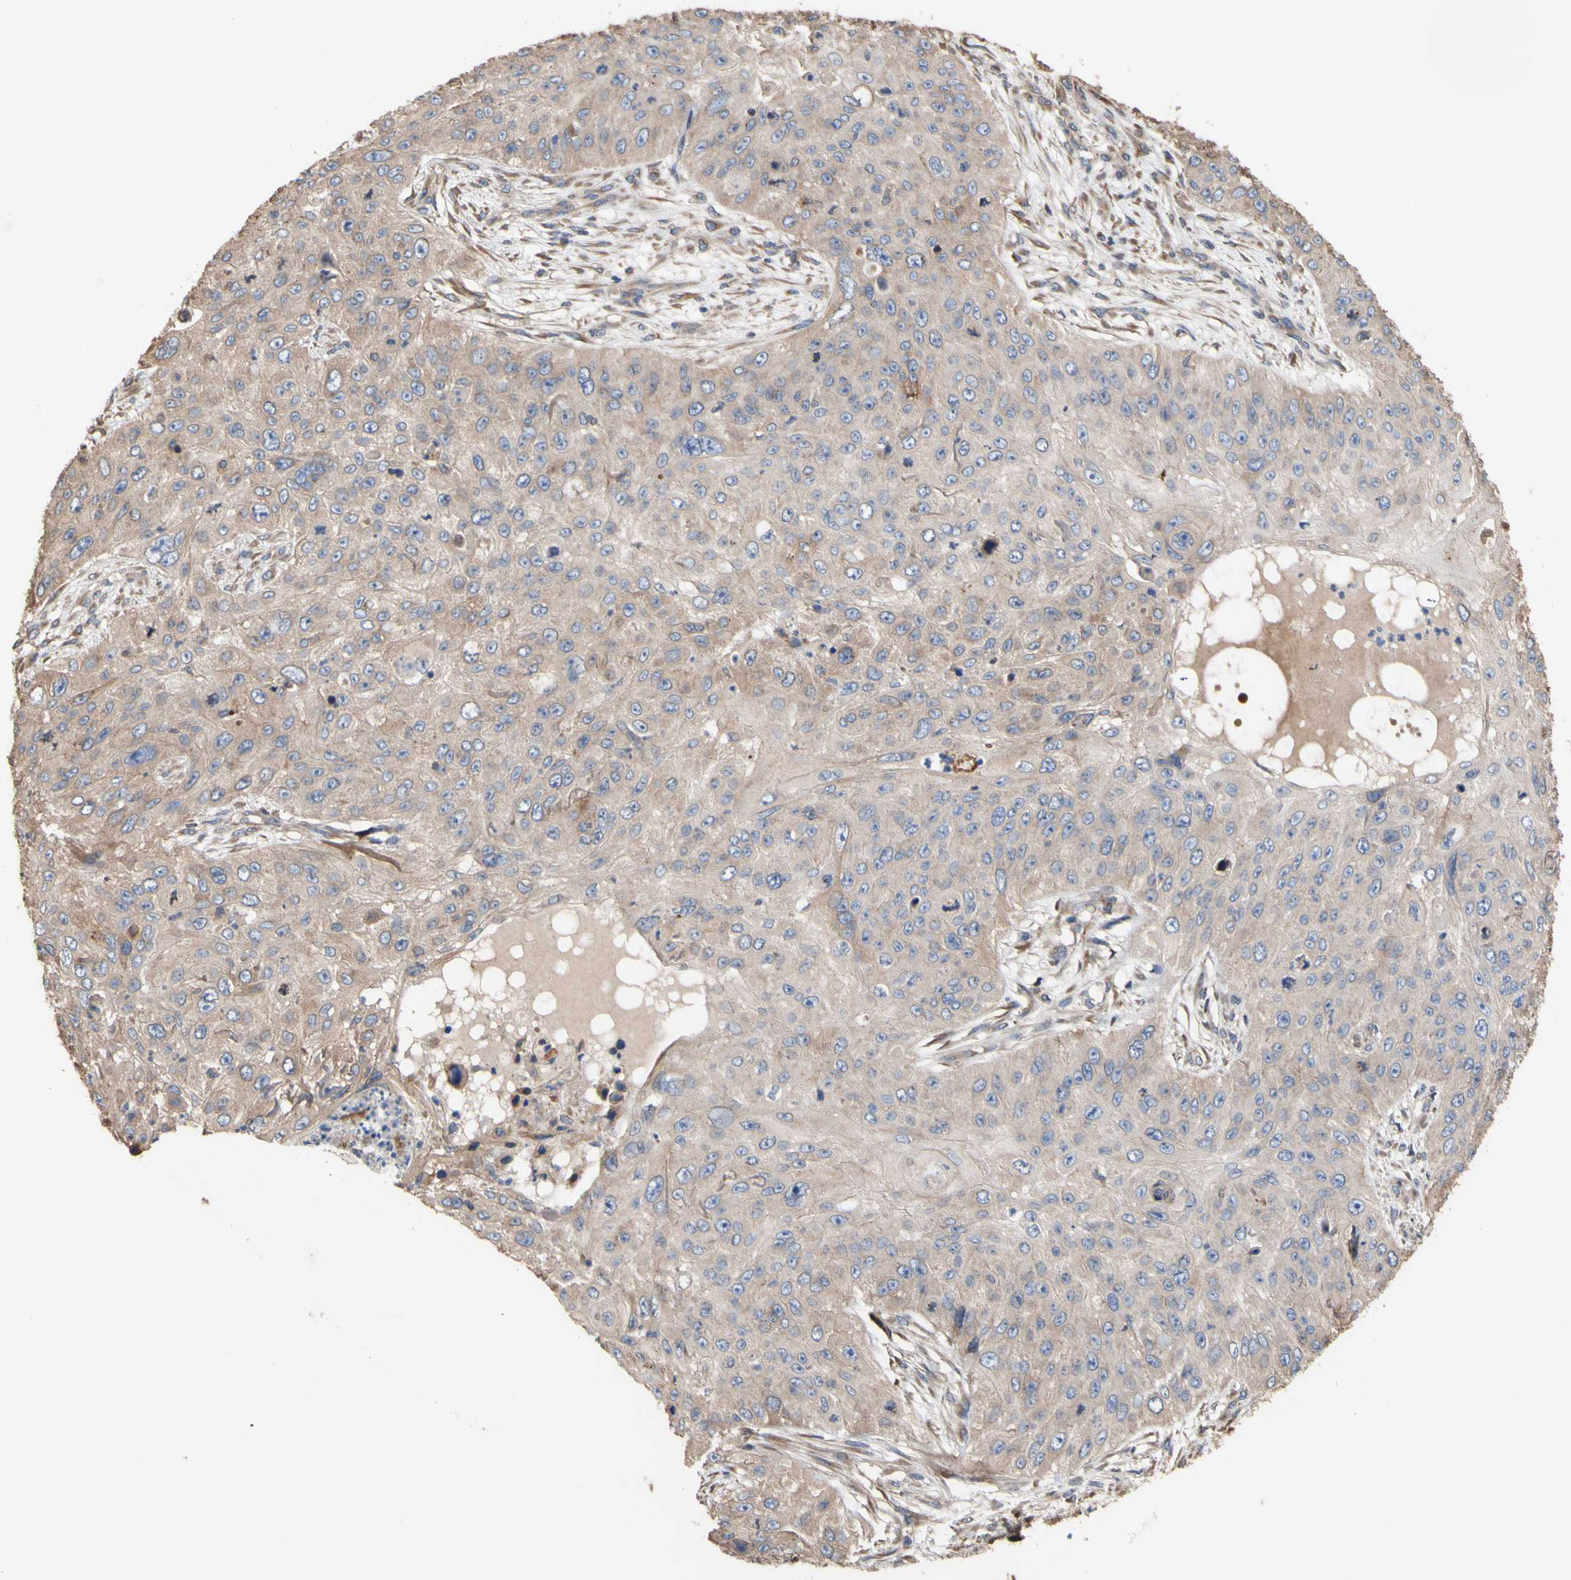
{"staining": {"intensity": "moderate", "quantity": ">75%", "location": "cytoplasmic/membranous"}, "tissue": "skin cancer", "cell_type": "Tumor cells", "image_type": "cancer", "snomed": [{"axis": "morphology", "description": "Squamous cell carcinoma, NOS"}, {"axis": "topography", "description": "Skin"}], "caption": "About >75% of tumor cells in human skin cancer (squamous cell carcinoma) reveal moderate cytoplasmic/membranous protein staining as visualized by brown immunohistochemical staining.", "gene": "NECTIN3", "patient": {"sex": "female", "age": 80}}